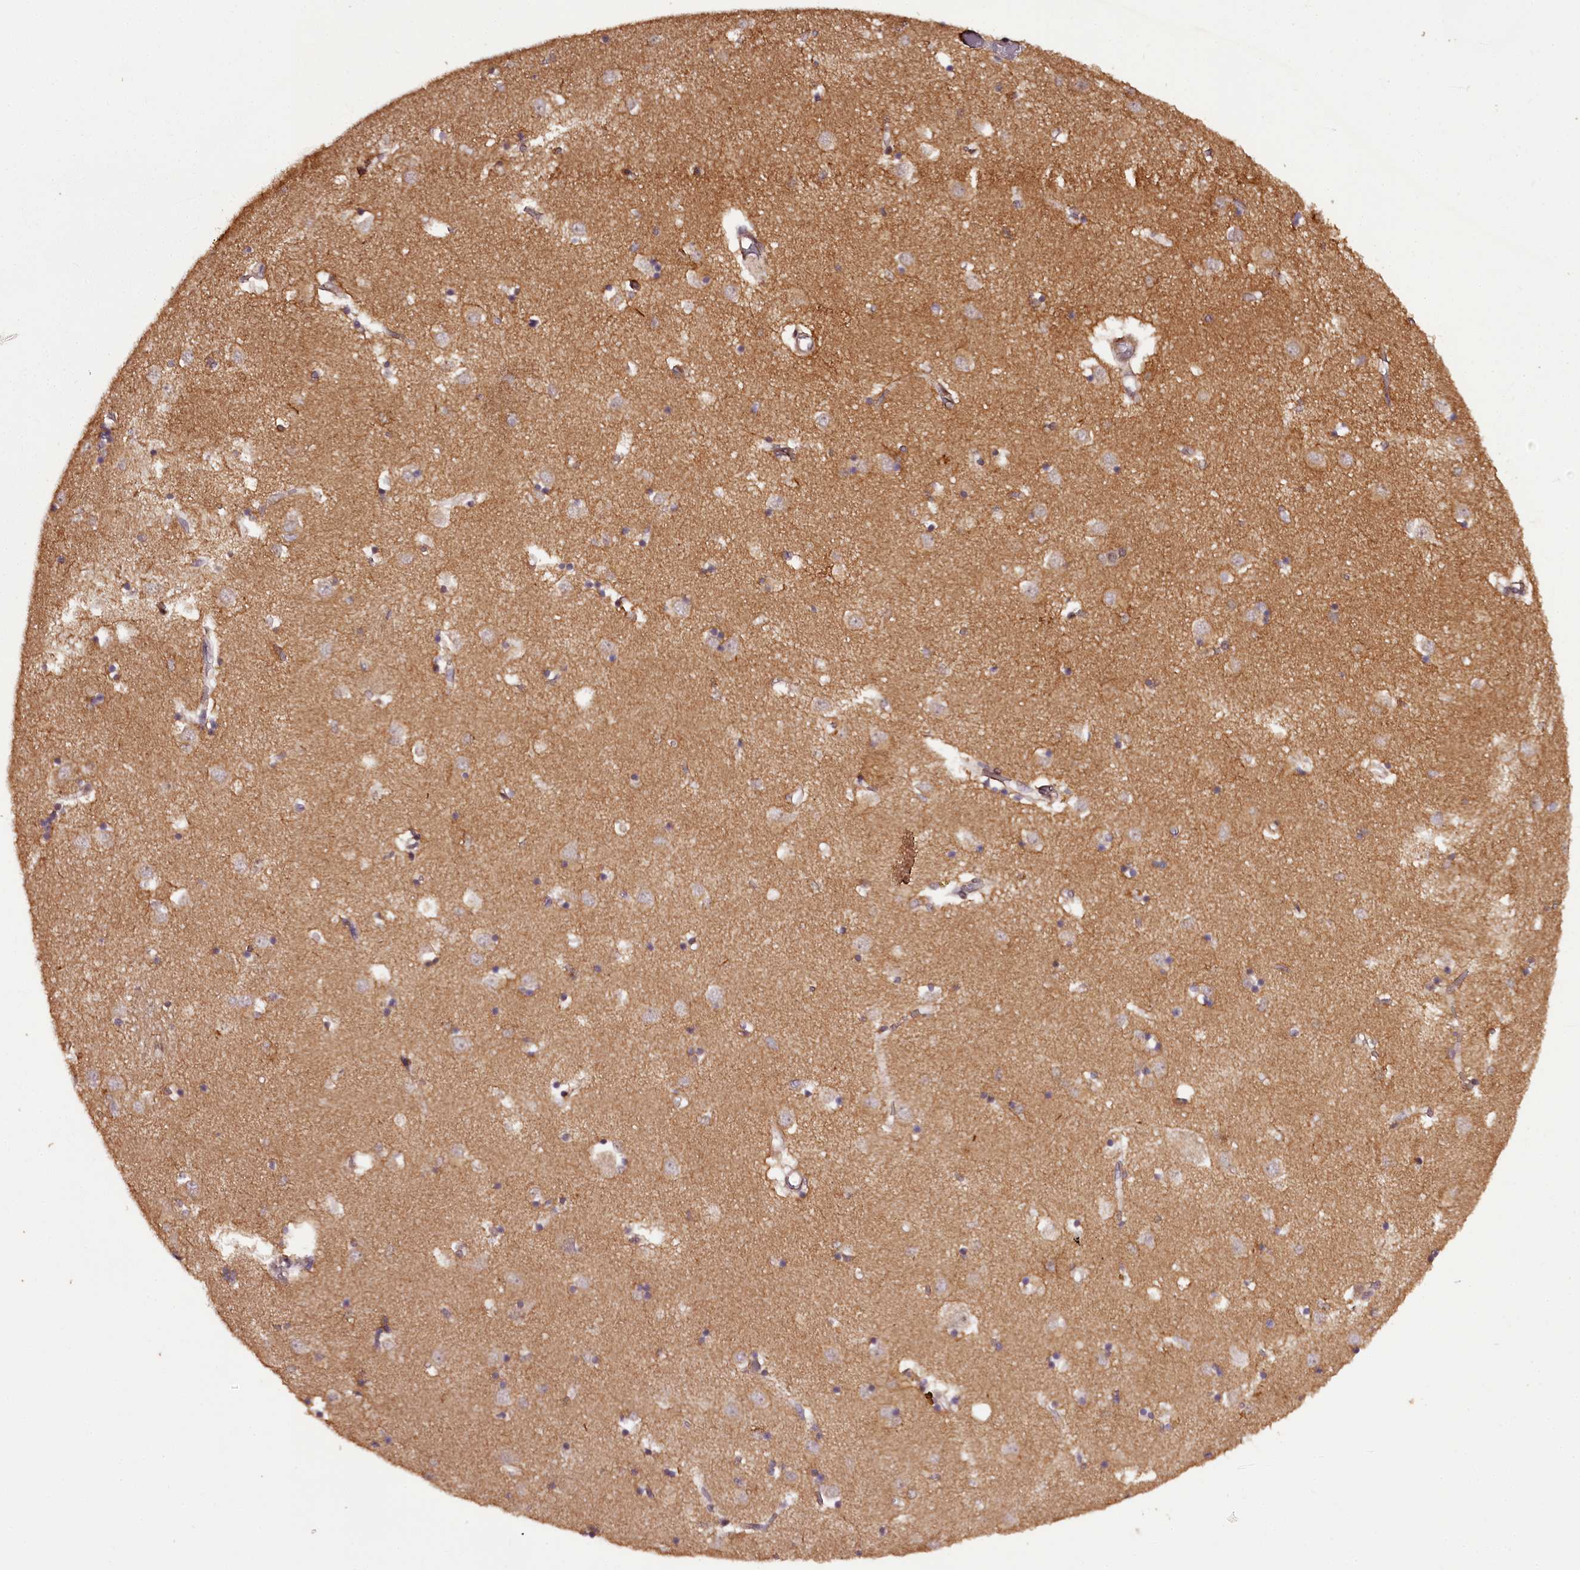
{"staining": {"intensity": "moderate", "quantity": "<25%", "location": "nuclear"}, "tissue": "caudate", "cell_type": "Glial cells", "image_type": "normal", "snomed": [{"axis": "morphology", "description": "Normal tissue, NOS"}, {"axis": "topography", "description": "Lateral ventricle wall"}], "caption": "Immunohistochemistry (IHC) staining of unremarkable caudate, which demonstrates low levels of moderate nuclear staining in approximately <25% of glial cells indicating moderate nuclear protein expression. The staining was performed using DAB (3,3'-diaminobenzidine) (brown) for protein detection and nuclei were counterstained in hematoxylin (blue).", "gene": "MAML3", "patient": {"sex": "male", "age": 70}}